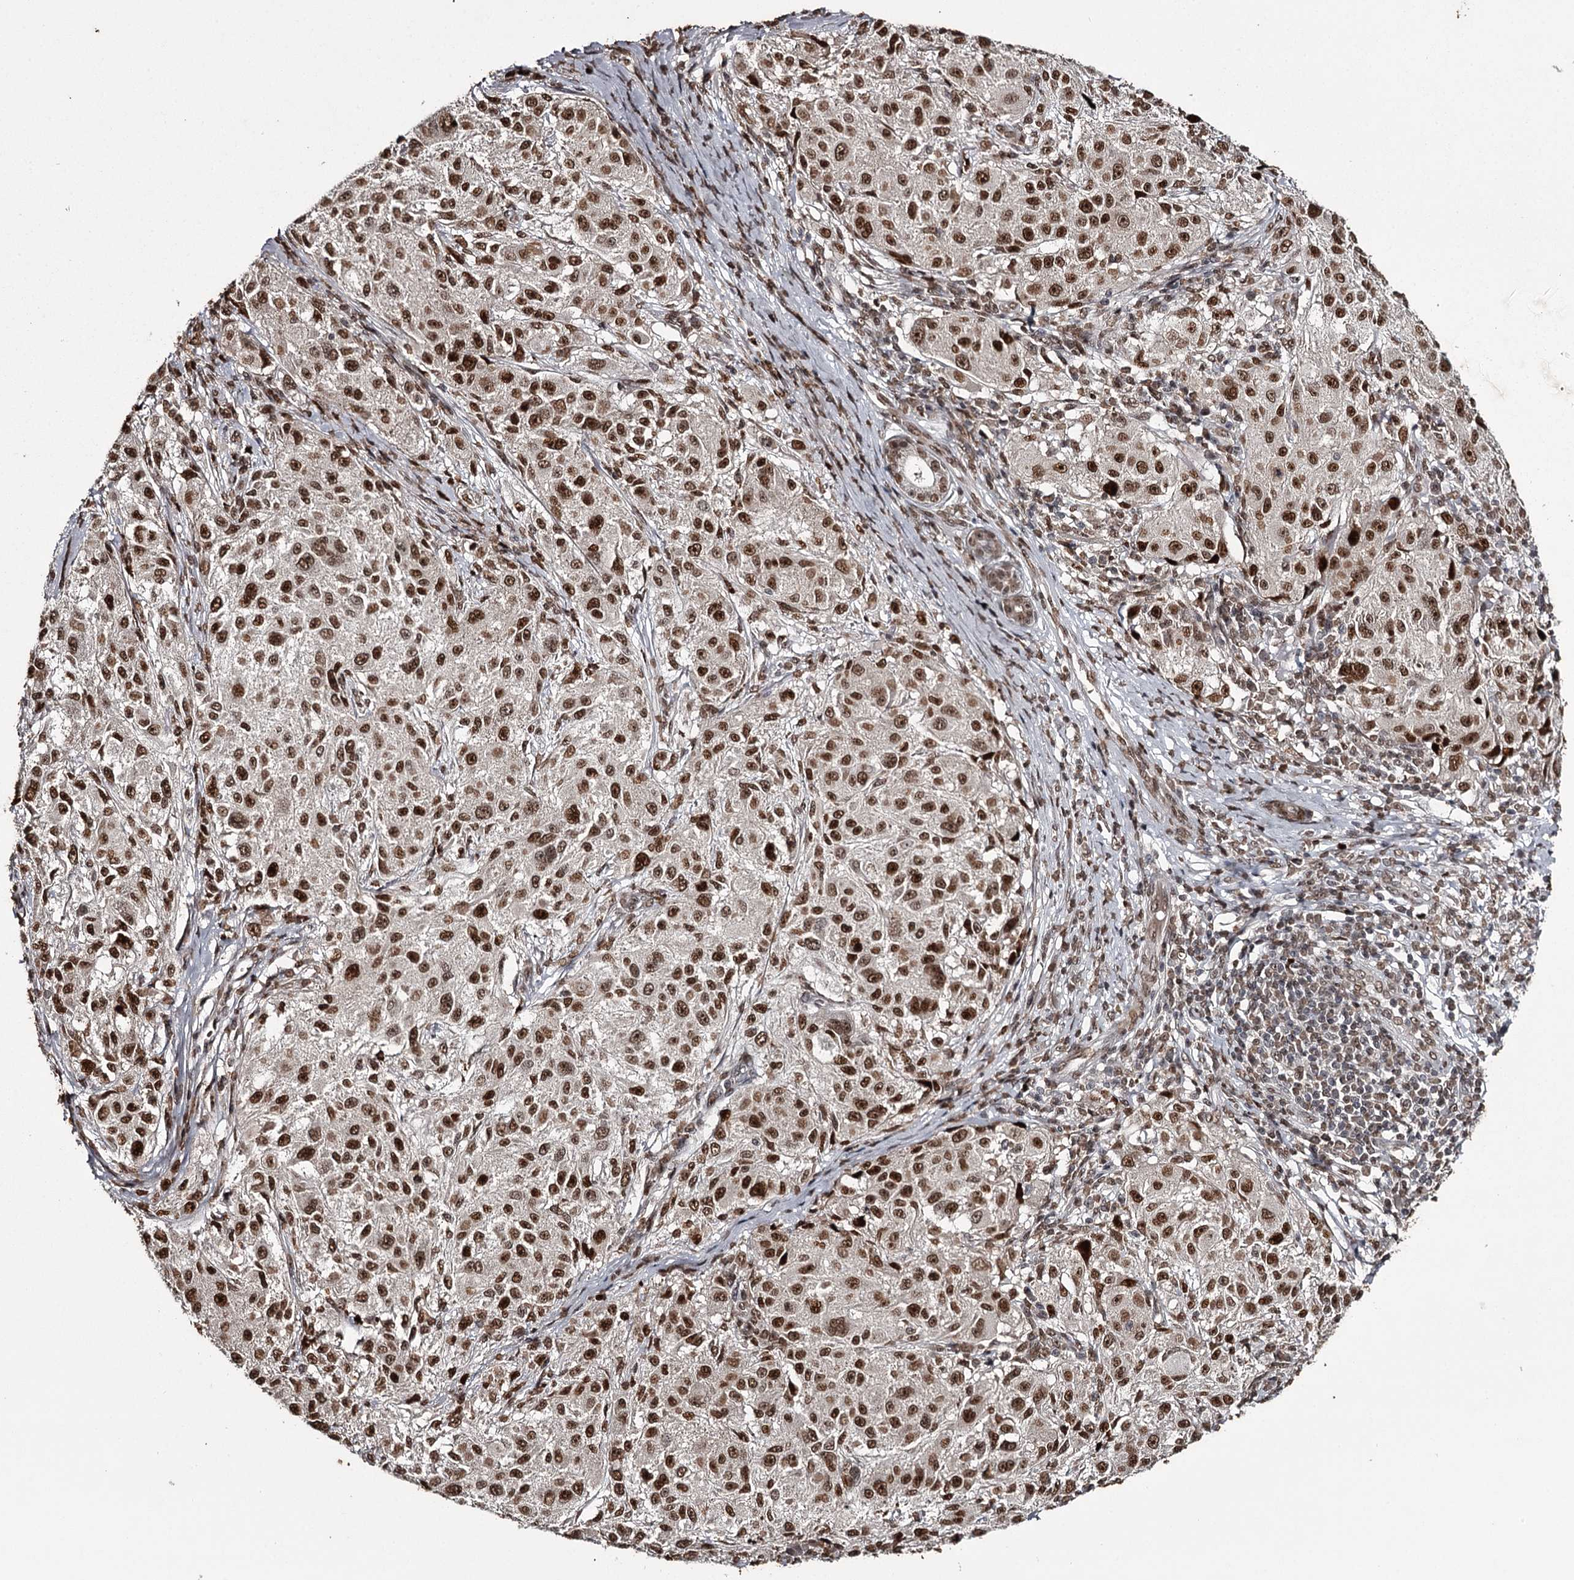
{"staining": {"intensity": "strong", "quantity": ">75%", "location": "nuclear"}, "tissue": "melanoma", "cell_type": "Tumor cells", "image_type": "cancer", "snomed": [{"axis": "morphology", "description": "Necrosis, NOS"}, {"axis": "morphology", "description": "Malignant melanoma, NOS"}, {"axis": "topography", "description": "Skin"}], "caption": "Human malignant melanoma stained with a protein marker shows strong staining in tumor cells.", "gene": "THYN1", "patient": {"sex": "female", "age": 87}}